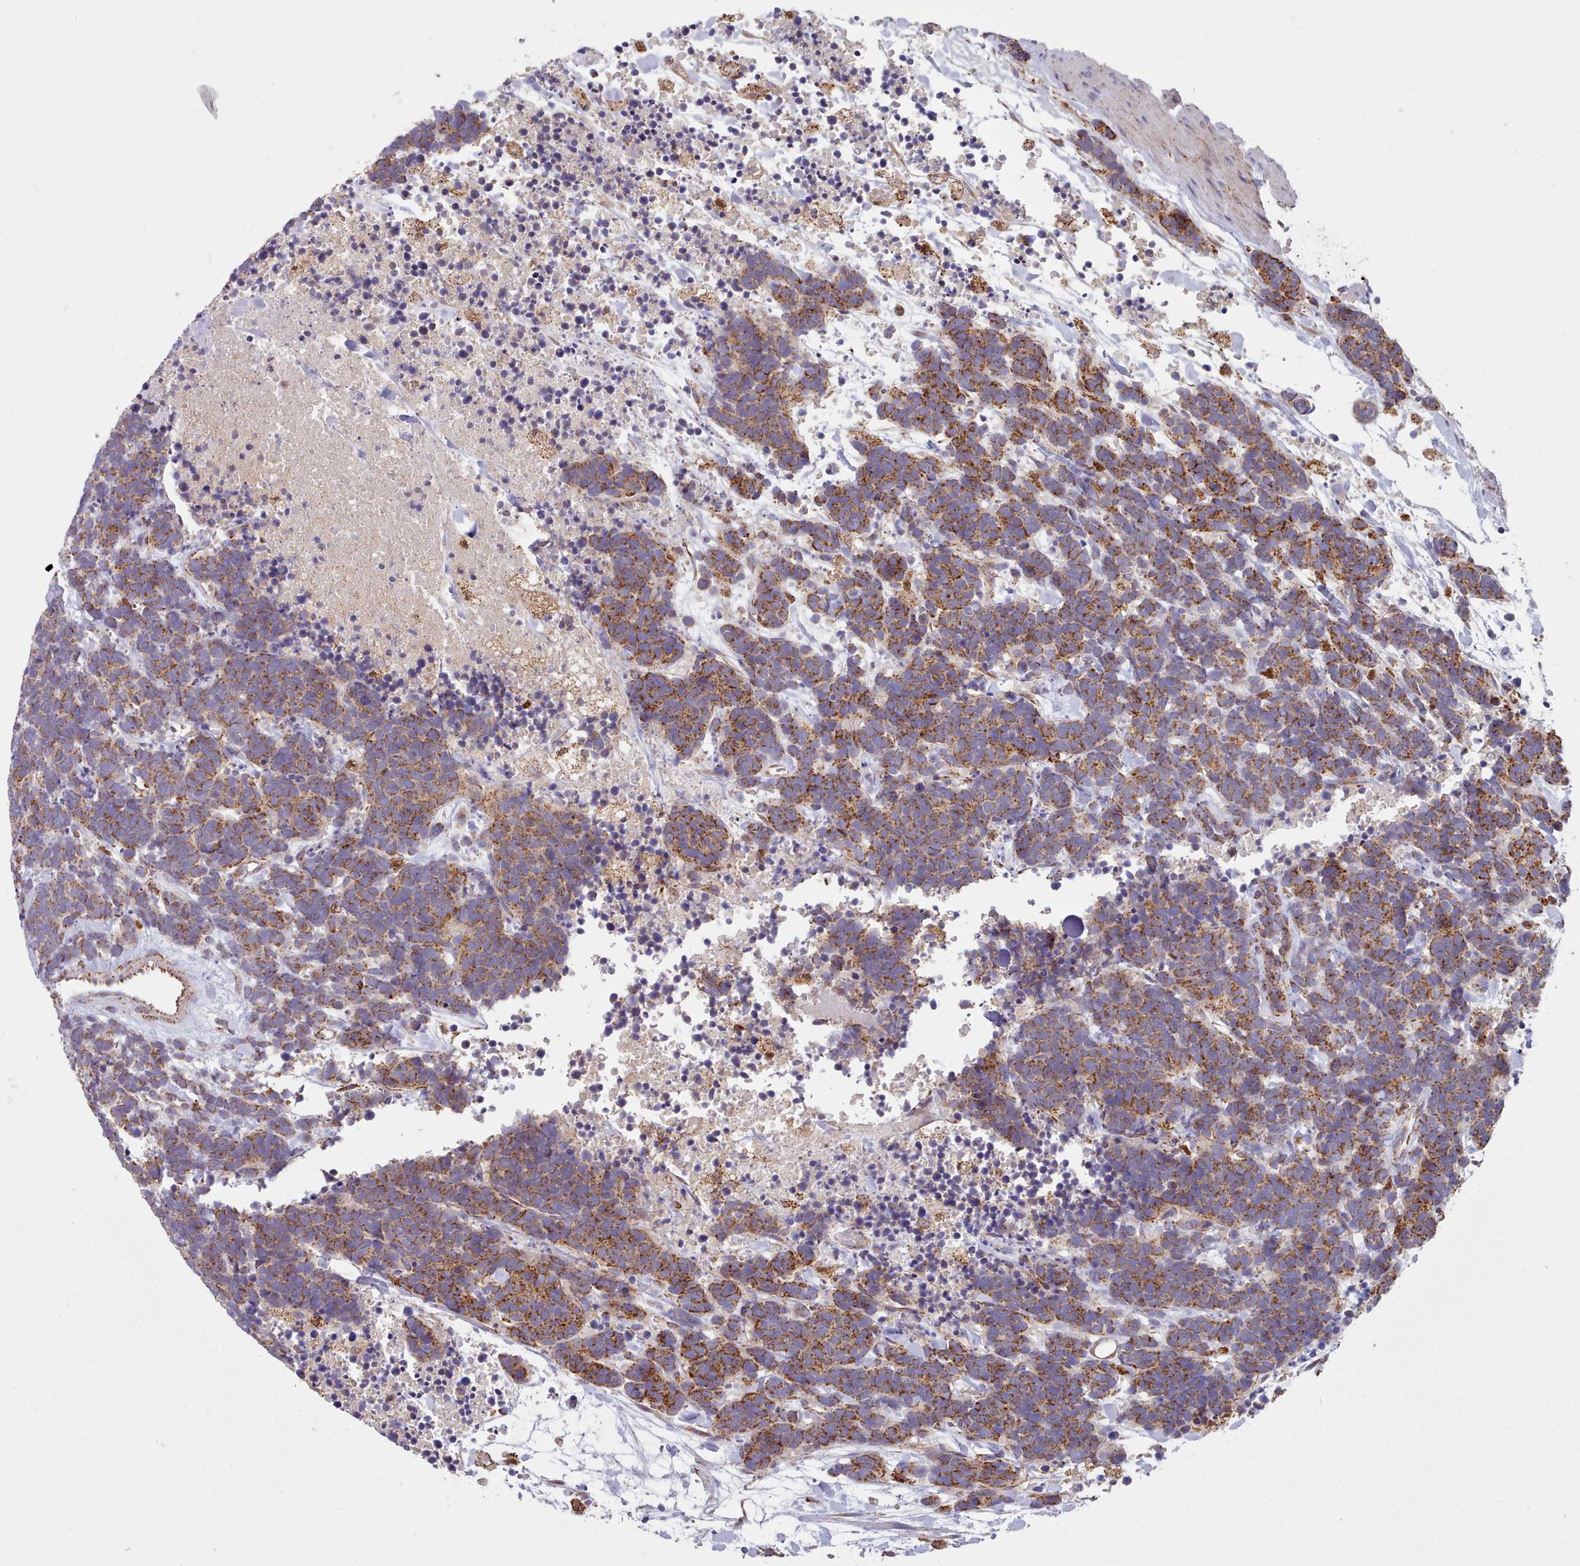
{"staining": {"intensity": "strong", "quantity": ">75%", "location": "cytoplasmic/membranous"}, "tissue": "carcinoid", "cell_type": "Tumor cells", "image_type": "cancer", "snomed": [{"axis": "morphology", "description": "Carcinoma, NOS"}, {"axis": "morphology", "description": "Carcinoid, malignant, NOS"}, {"axis": "topography", "description": "Prostate"}], "caption": "Strong cytoplasmic/membranous protein positivity is seen in about >75% of tumor cells in carcinoid.", "gene": "HSDL2", "patient": {"sex": "male", "age": 57}}